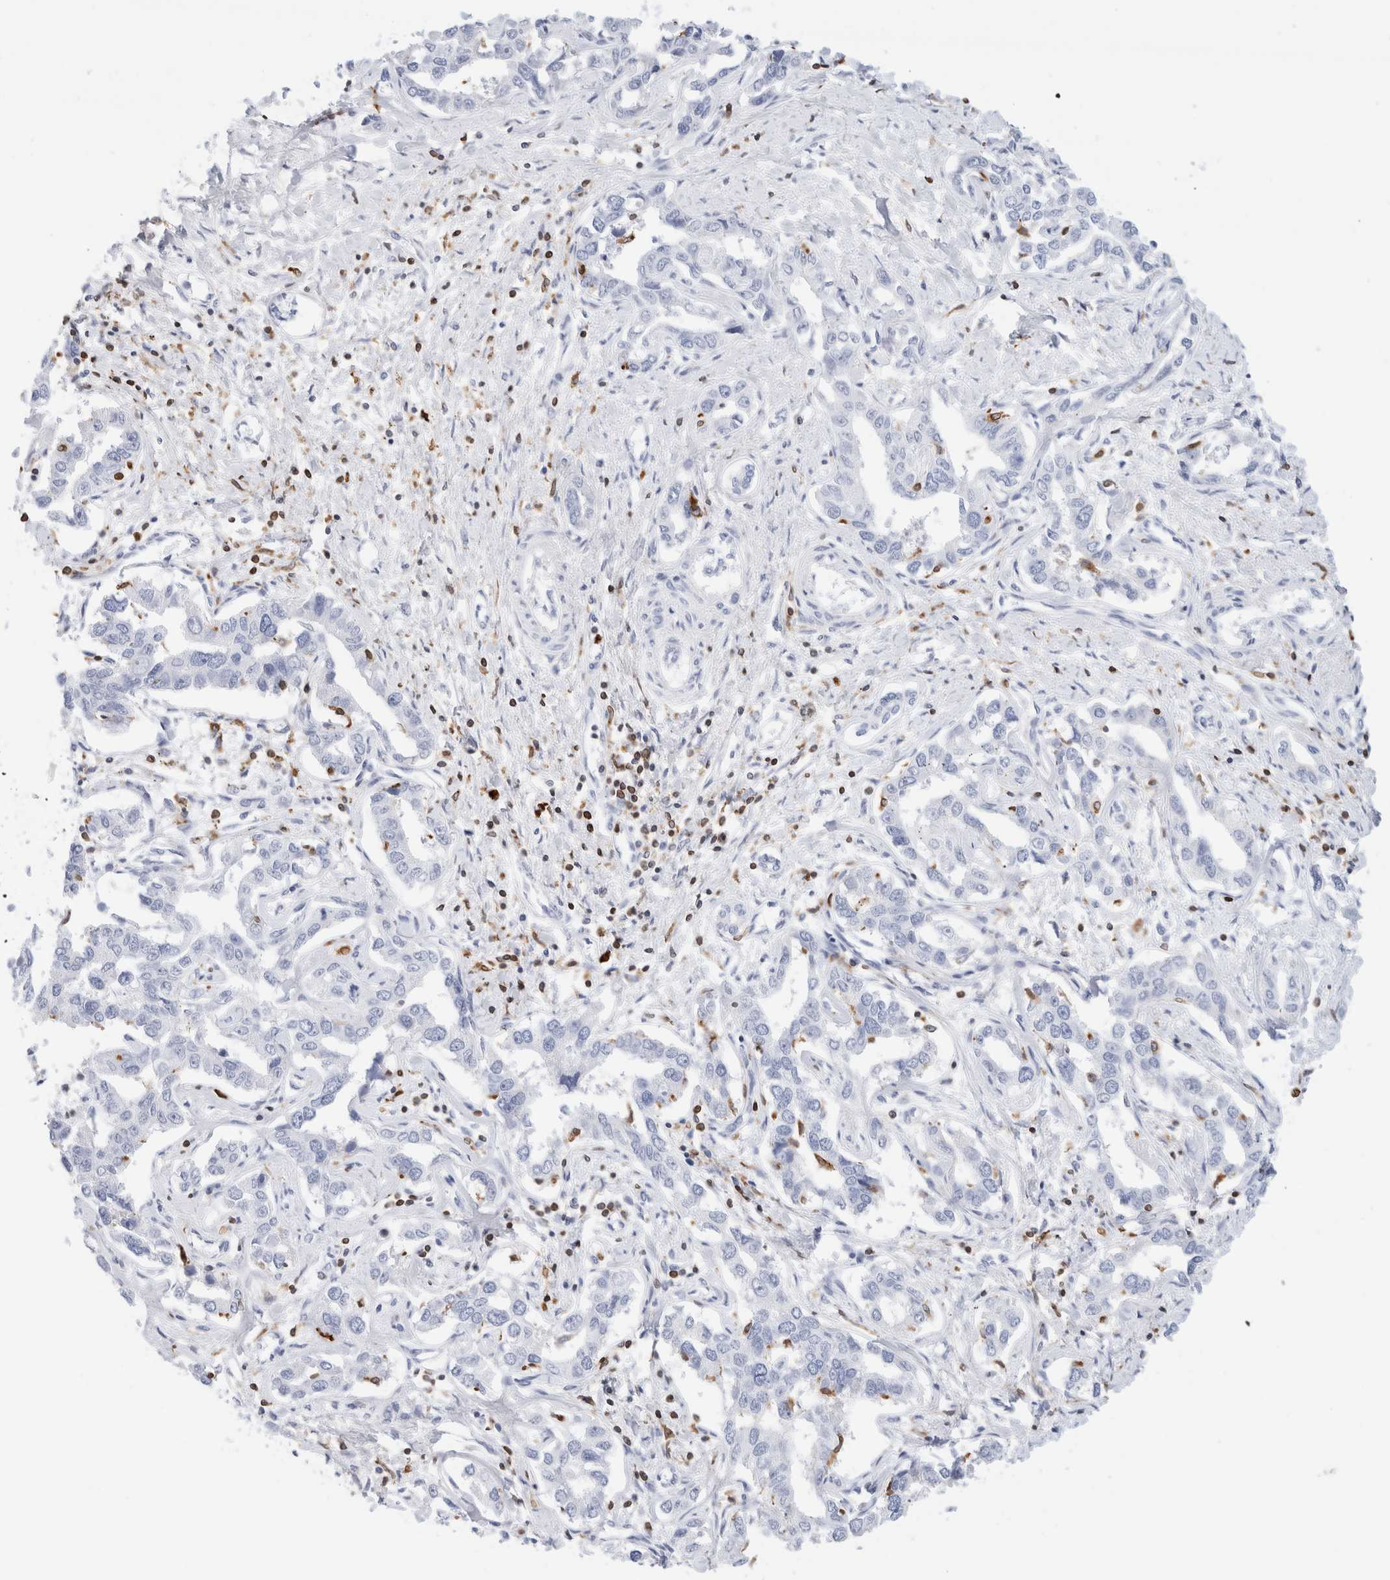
{"staining": {"intensity": "negative", "quantity": "none", "location": "none"}, "tissue": "liver cancer", "cell_type": "Tumor cells", "image_type": "cancer", "snomed": [{"axis": "morphology", "description": "Cholangiocarcinoma"}, {"axis": "topography", "description": "Liver"}], "caption": "Image shows no protein staining in tumor cells of cholangiocarcinoma (liver) tissue.", "gene": "ALOX5AP", "patient": {"sex": "male", "age": 59}}